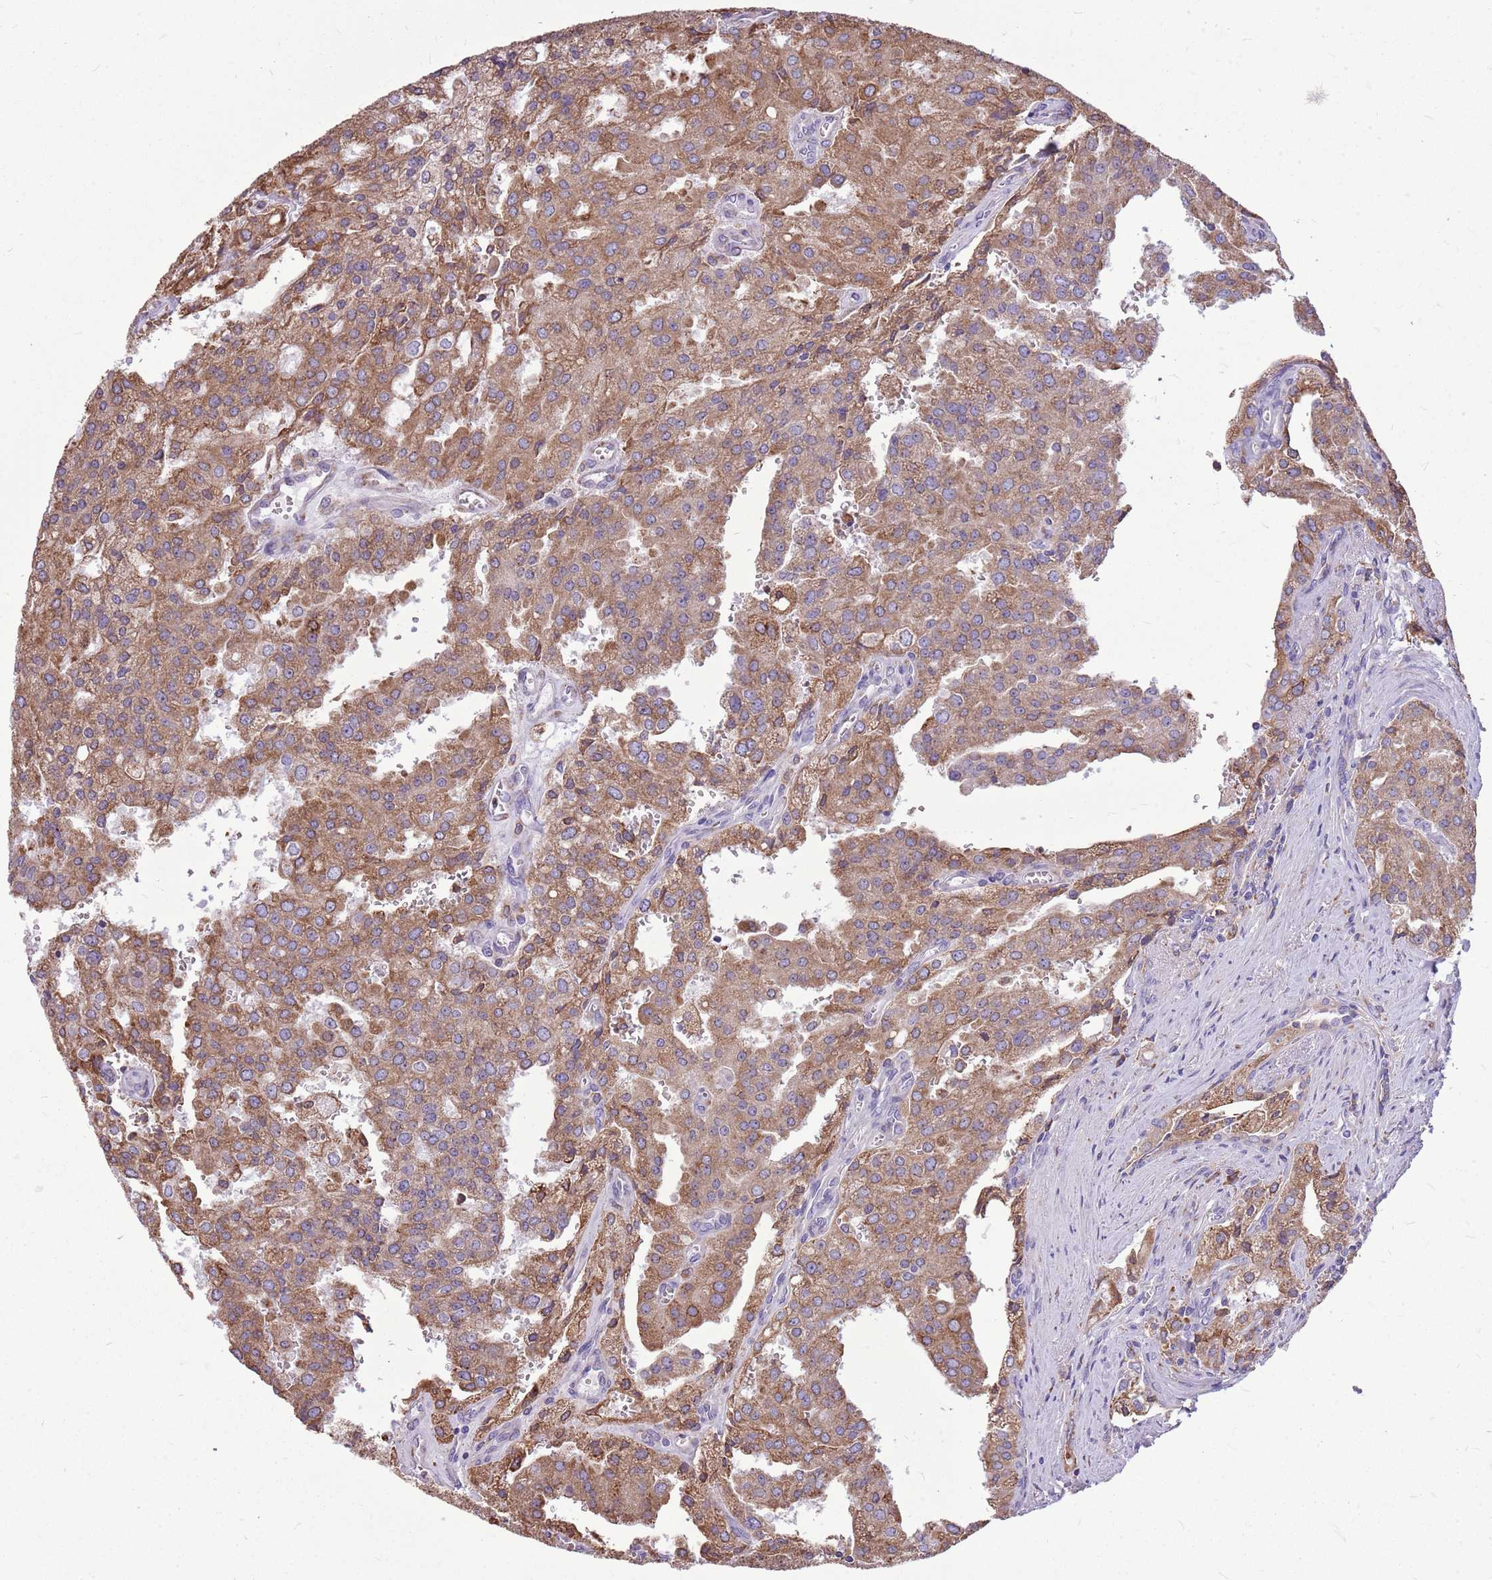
{"staining": {"intensity": "moderate", "quantity": ">75%", "location": "cytoplasmic/membranous"}, "tissue": "prostate cancer", "cell_type": "Tumor cells", "image_type": "cancer", "snomed": [{"axis": "morphology", "description": "Adenocarcinoma, High grade"}, {"axis": "topography", "description": "Prostate"}], "caption": "Prostate cancer (adenocarcinoma (high-grade)) stained for a protein shows moderate cytoplasmic/membranous positivity in tumor cells. The staining was performed using DAB, with brown indicating positive protein expression. Nuclei are stained blue with hematoxylin.", "gene": "KCTD19", "patient": {"sex": "male", "age": 68}}